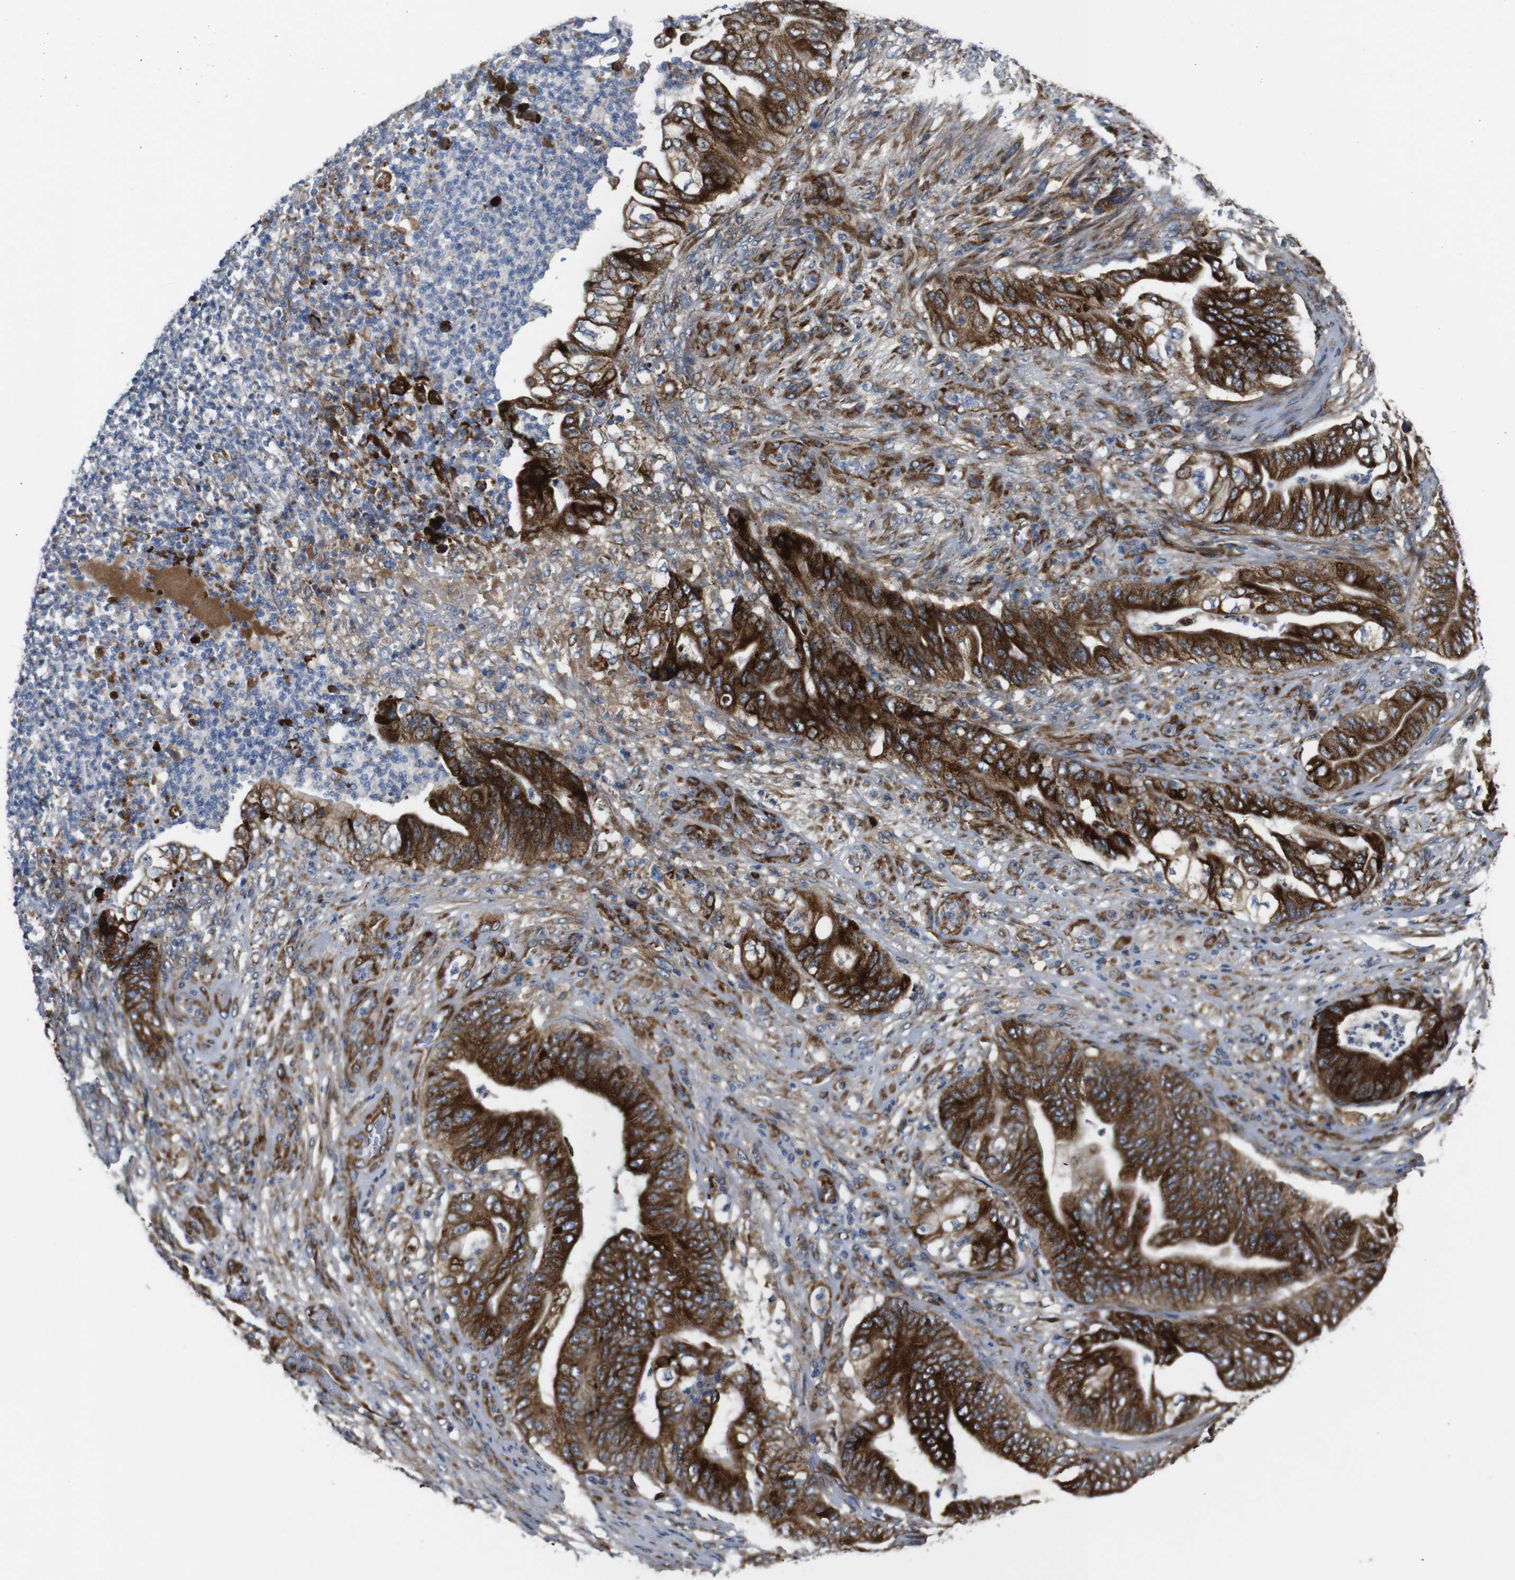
{"staining": {"intensity": "strong", "quantity": ">75%", "location": "cytoplasmic/membranous"}, "tissue": "stomach cancer", "cell_type": "Tumor cells", "image_type": "cancer", "snomed": [{"axis": "morphology", "description": "Adenocarcinoma, NOS"}, {"axis": "topography", "description": "Stomach"}], "caption": "DAB (3,3'-diaminobenzidine) immunohistochemical staining of stomach cancer (adenocarcinoma) reveals strong cytoplasmic/membranous protein expression in about >75% of tumor cells. (Brightfield microscopy of DAB IHC at high magnification).", "gene": "UBE2G2", "patient": {"sex": "female", "age": 73}}